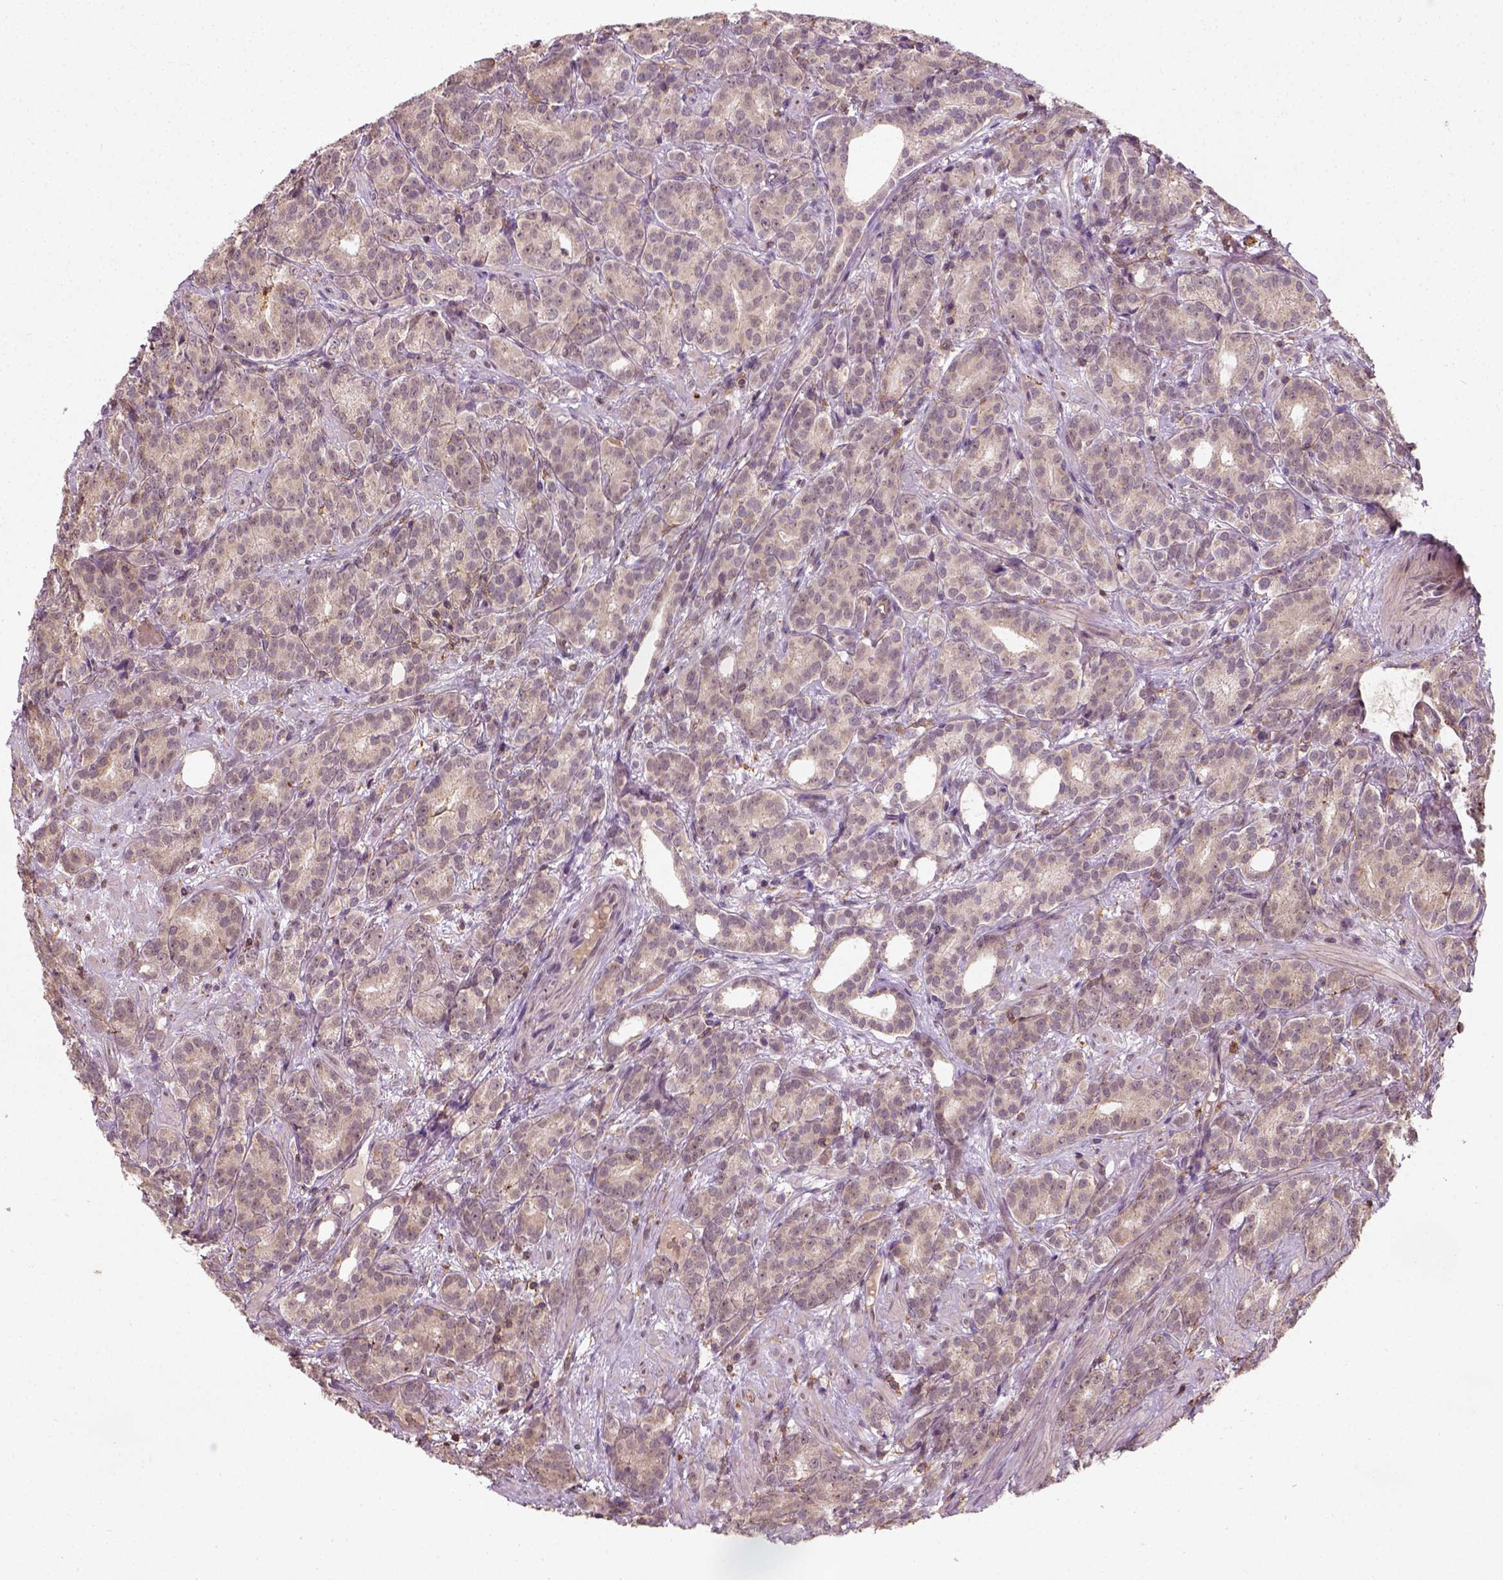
{"staining": {"intensity": "weak", "quantity": ">75%", "location": "cytoplasmic/membranous"}, "tissue": "prostate cancer", "cell_type": "Tumor cells", "image_type": "cancer", "snomed": [{"axis": "morphology", "description": "Adenocarcinoma, High grade"}, {"axis": "topography", "description": "Prostate"}], "caption": "The immunohistochemical stain highlights weak cytoplasmic/membranous staining in tumor cells of prostate cancer (adenocarcinoma (high-grade)) tissue.", "gene": "CAMKK1", "patient": {"sex": "male", "age": 90}}